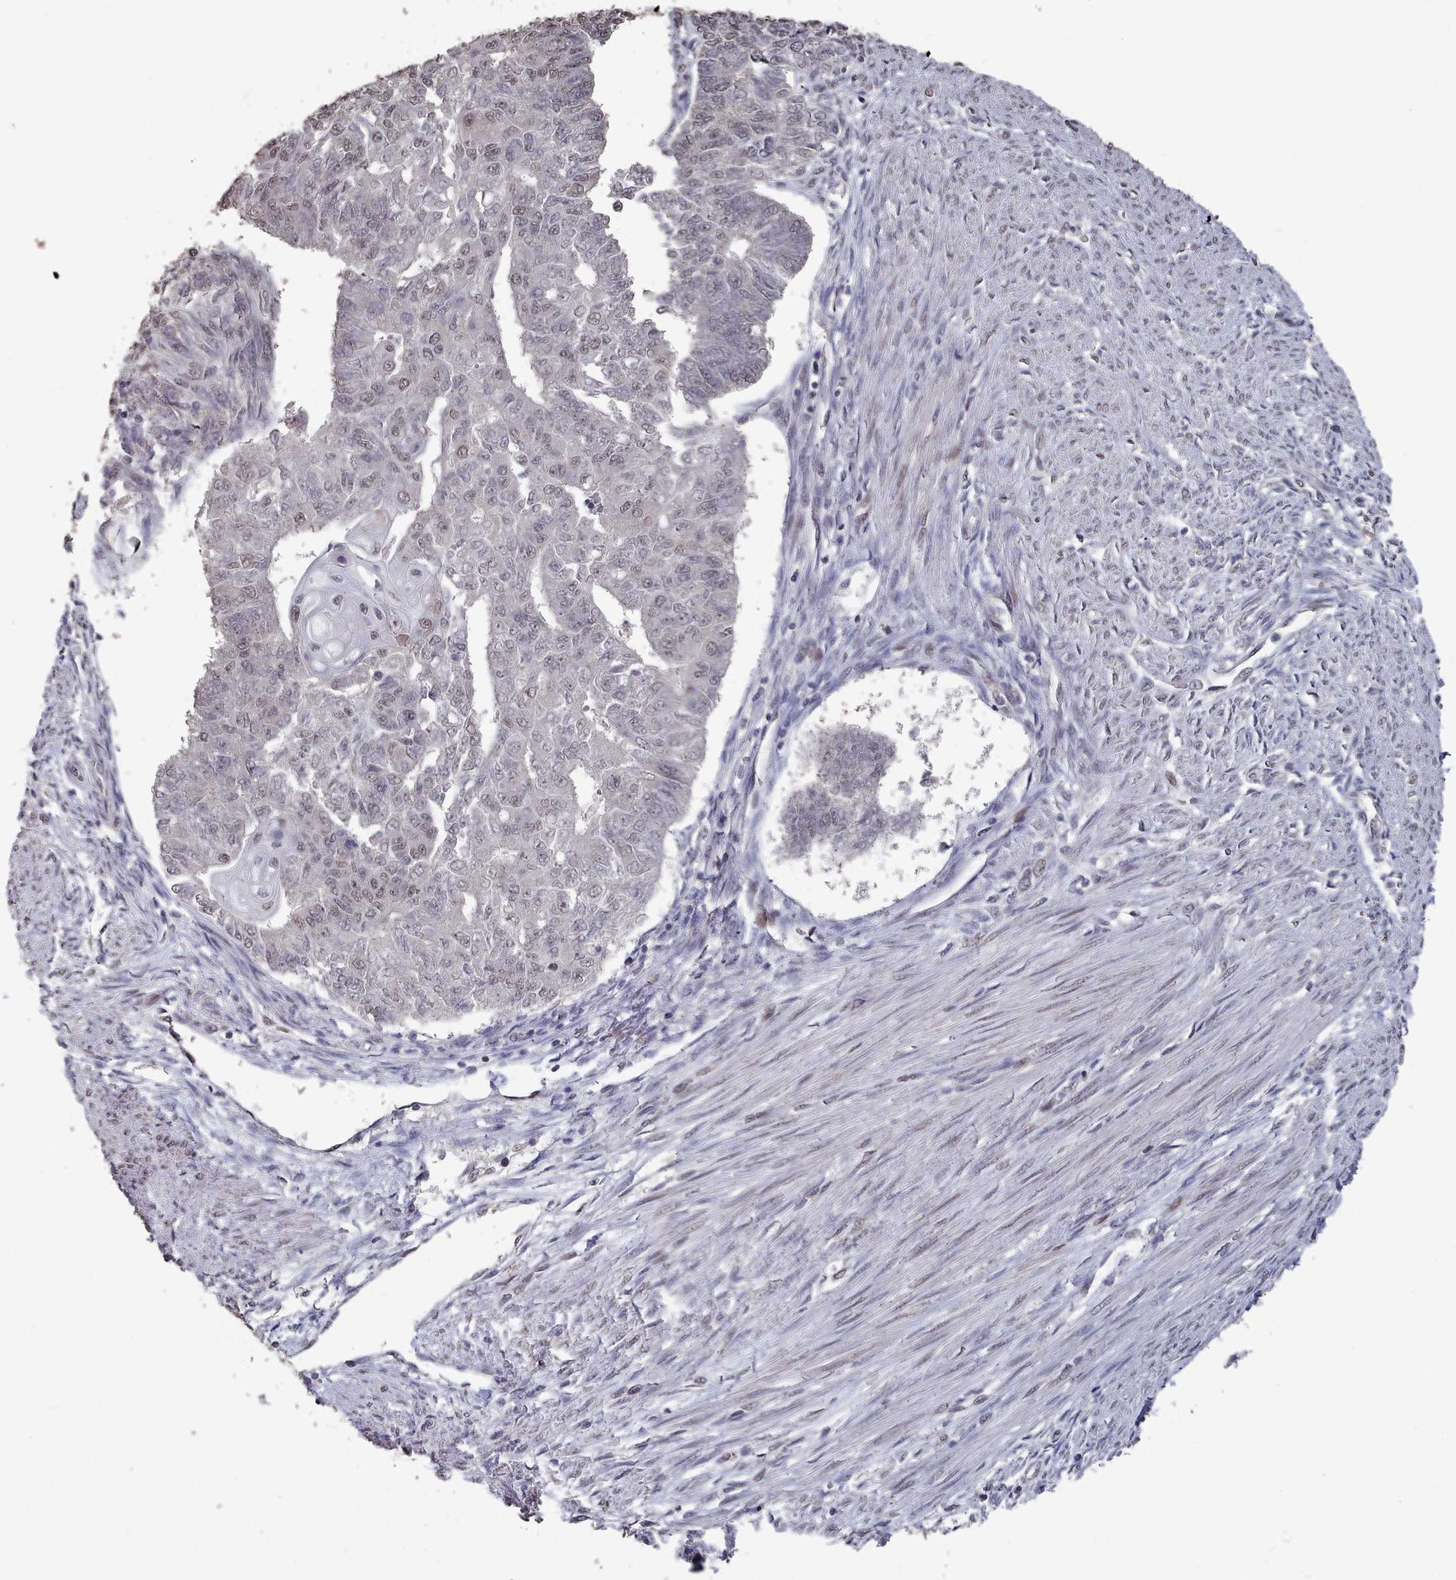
{"staining": {"intensity": "weak", "quantity": "25%-75%", "location": "nuclear"}, "tissue": "endometrial cancer", "cell_type": "Tumor cells", "image_type": "cancer", "snomed": [{"axis": "morphology", "description": "Adenocarcinoma, NOS"}, {"axis": "topography", "description": "Endometrium"}], "caption": "This is an image of immunohistochemistry (IHC) staining of adenocarcinoma (endometrial), which shows weak expression in the nuclear of tumor cells.", "gene": "PNRC2", "patient": {"sex": "female", "age": 32}}